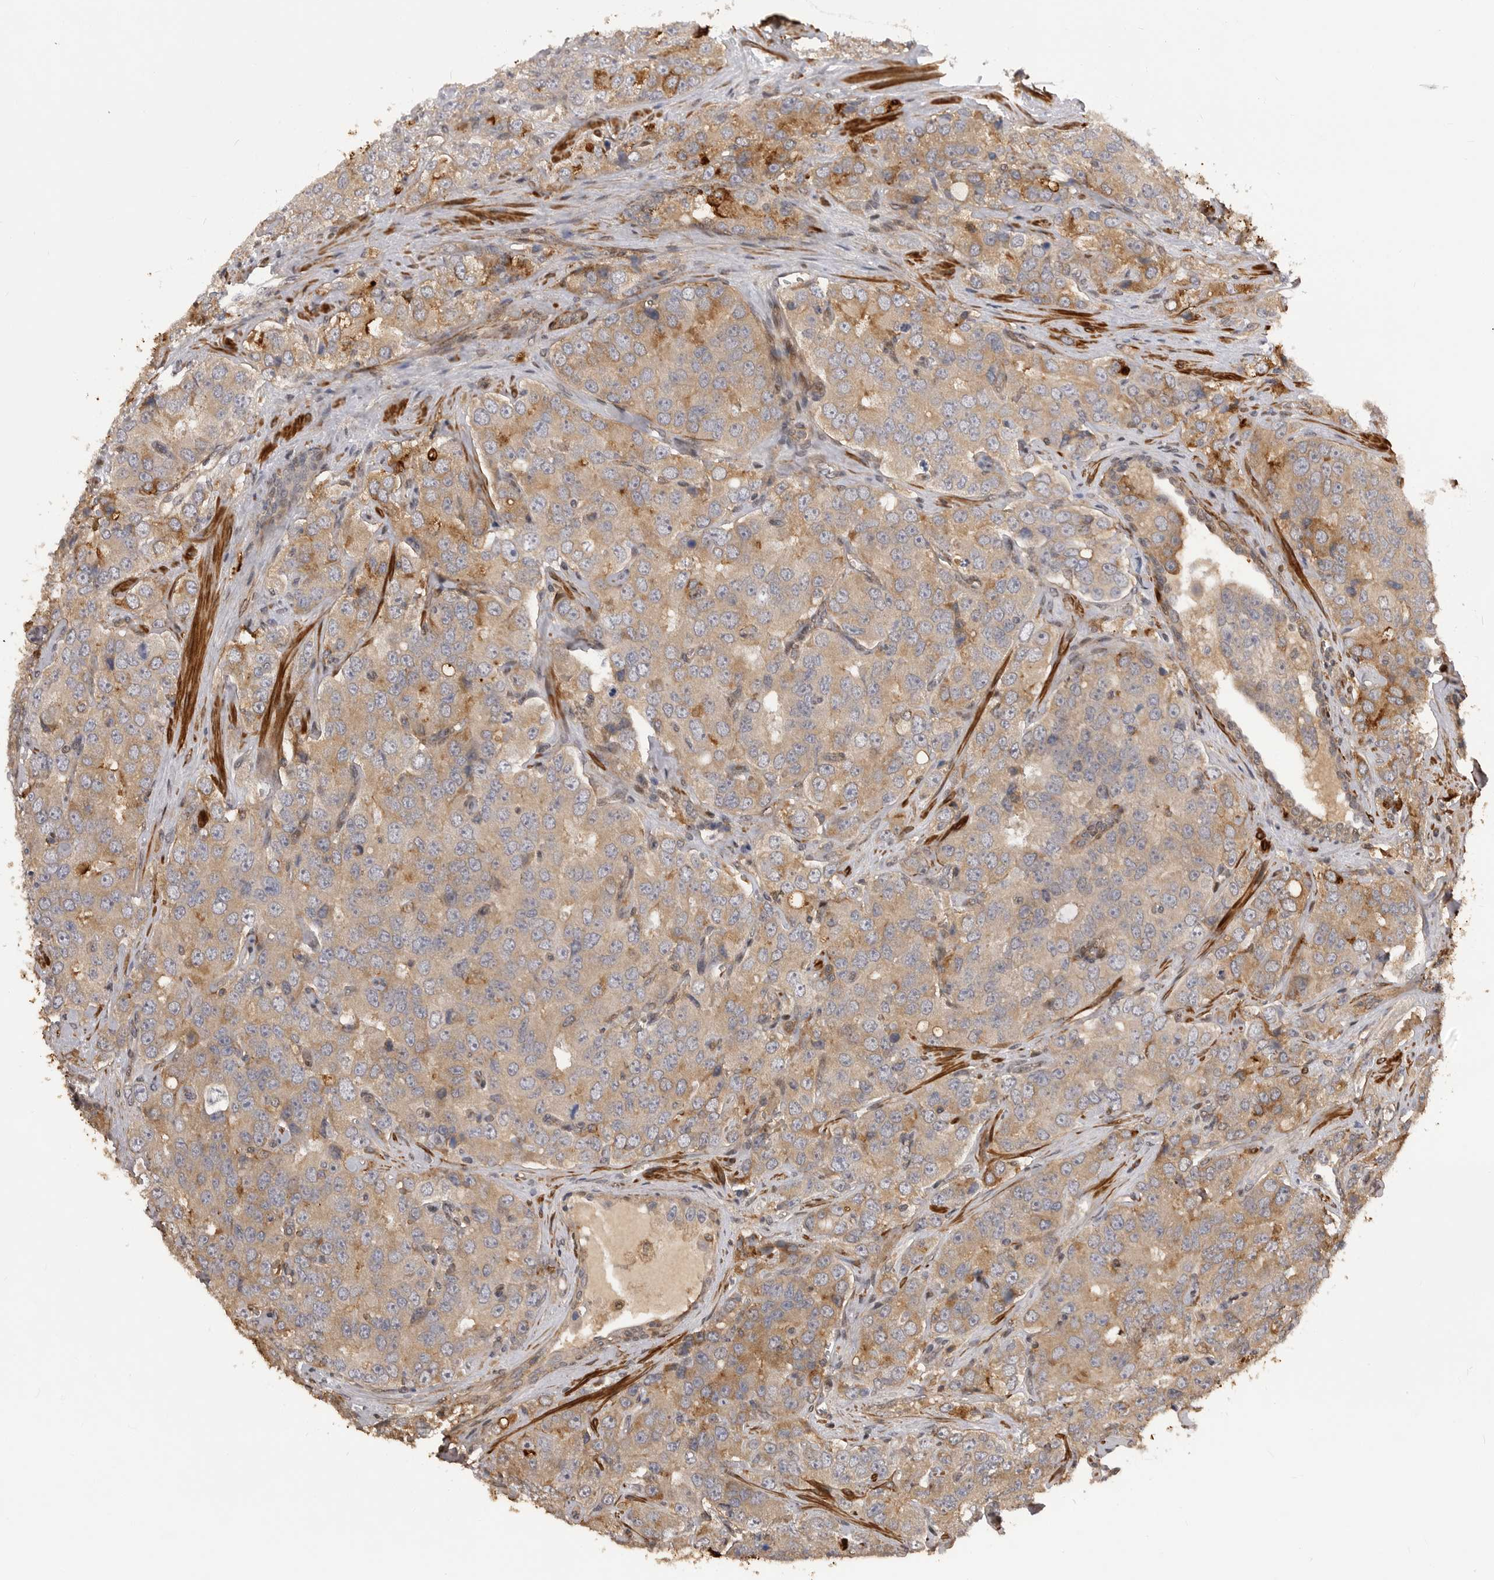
{"staining": {"intensity": "weak", "quantity": ">75%", "location": "cytoplasmic/membranous"}, "tissue": "prostate cancer", "cell_type": "Tumor cells", "image_type": "cancer", "snomed": [{"axis": "morphology", "description": "Adenocarcinoma, High grade"}, {"axis": "topography", "description": "Prostate"}], "caption": "About >75% of tumor cells in prostate high-grade adenocarcinoma exhibit weak cytoplasmic/membranous protein expression as visualized by brown immunohistochemical staining.", "gene": "TRIM56", "patient": {"sex": "male", "age": 58}}